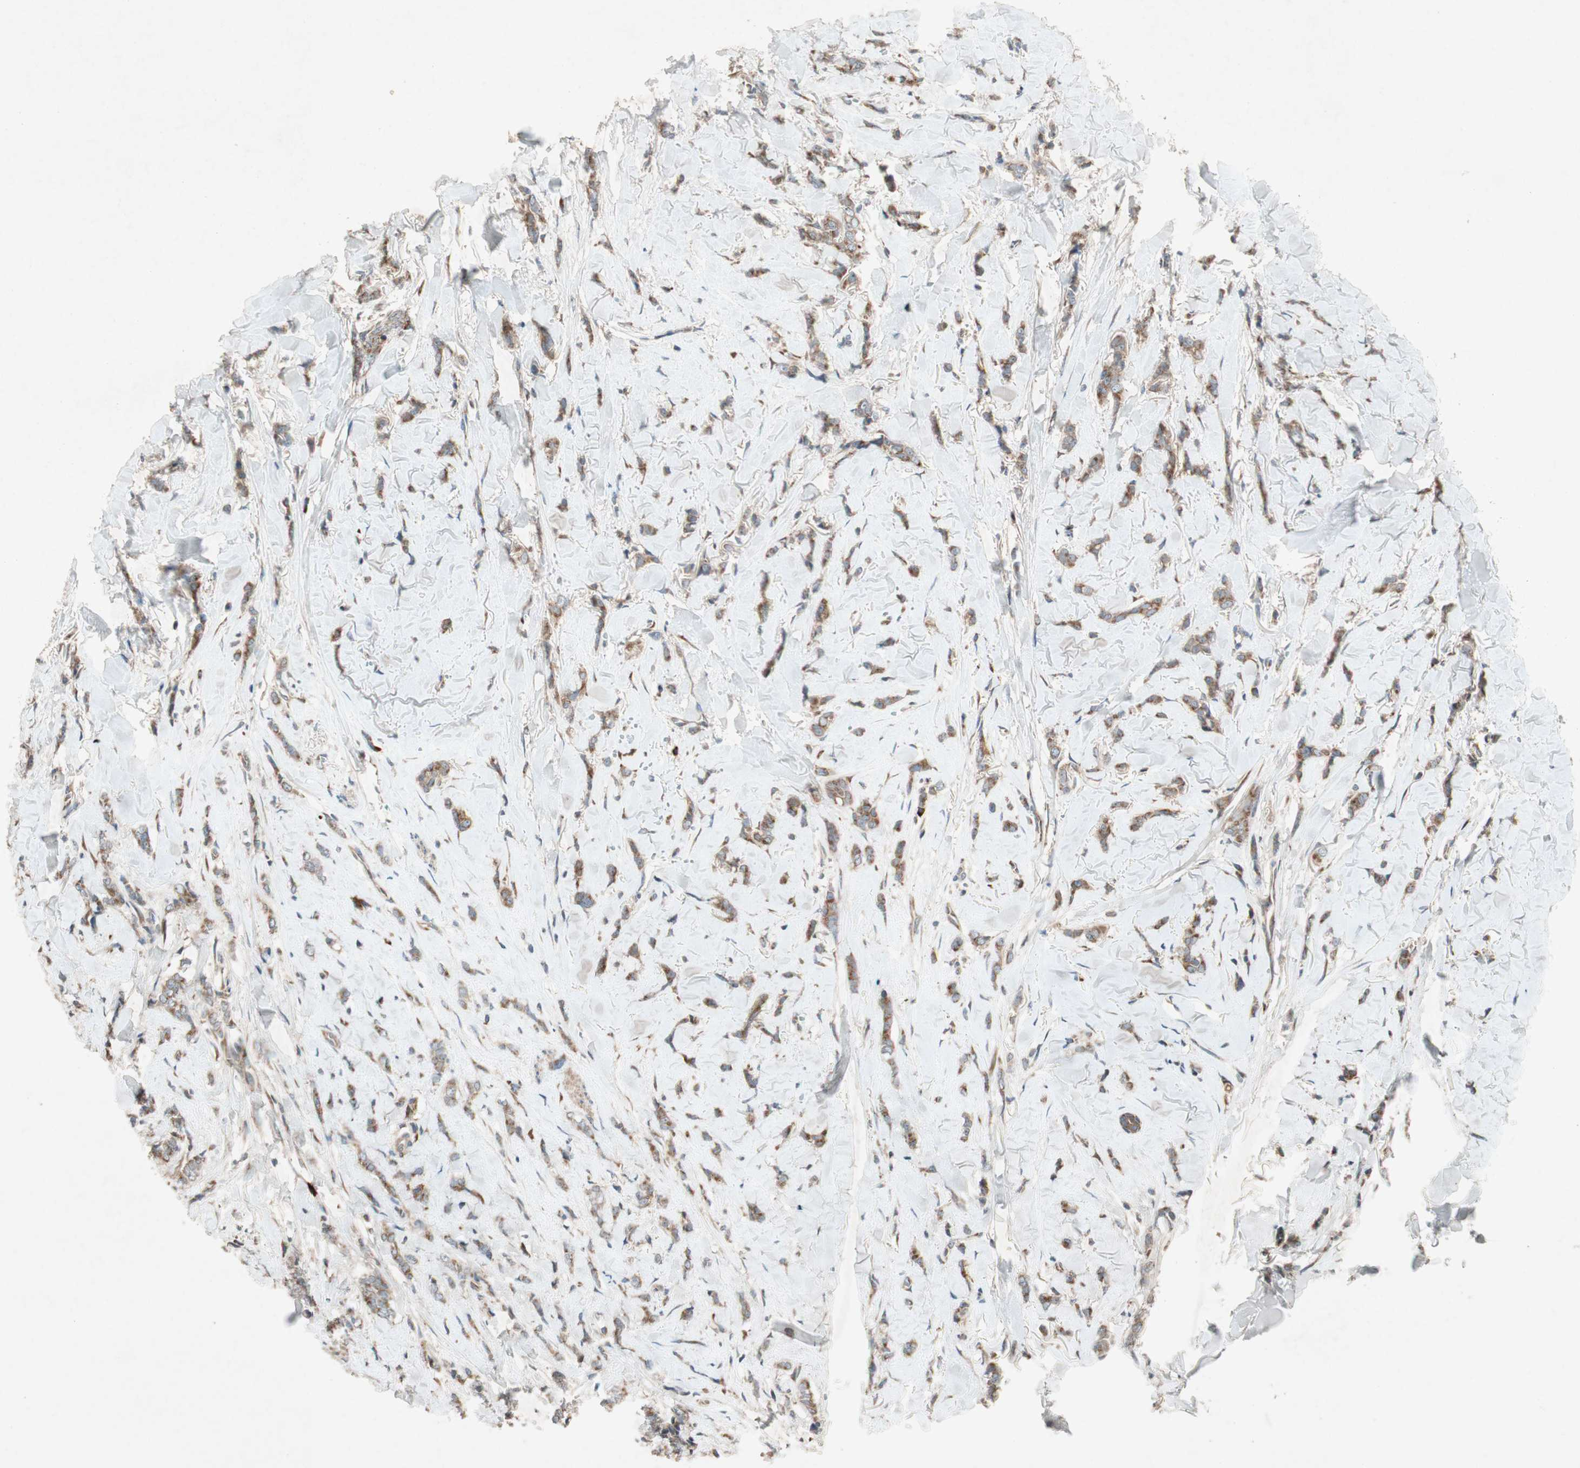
{"staining": {"intensity": "moderate", "quantity": ">75%", "location": "cytoplasmic/membranous"}, "tissue": "breast cancer", "cell_type": "Tumor cells", "image_type": "cancer", "snomed": [{"axis": "morphology", "description": "Lobular carcinoma"}, {"axis": "topography", "description": "Skin"}, {"axis": "topography", "description": "Breast"}], "caption": "Breast lobular carcinoma stained with a protein marker reveals moderate staining in tumor cells.", "gene": "APOO", "patient": {"sex": "female", "age": 46}}